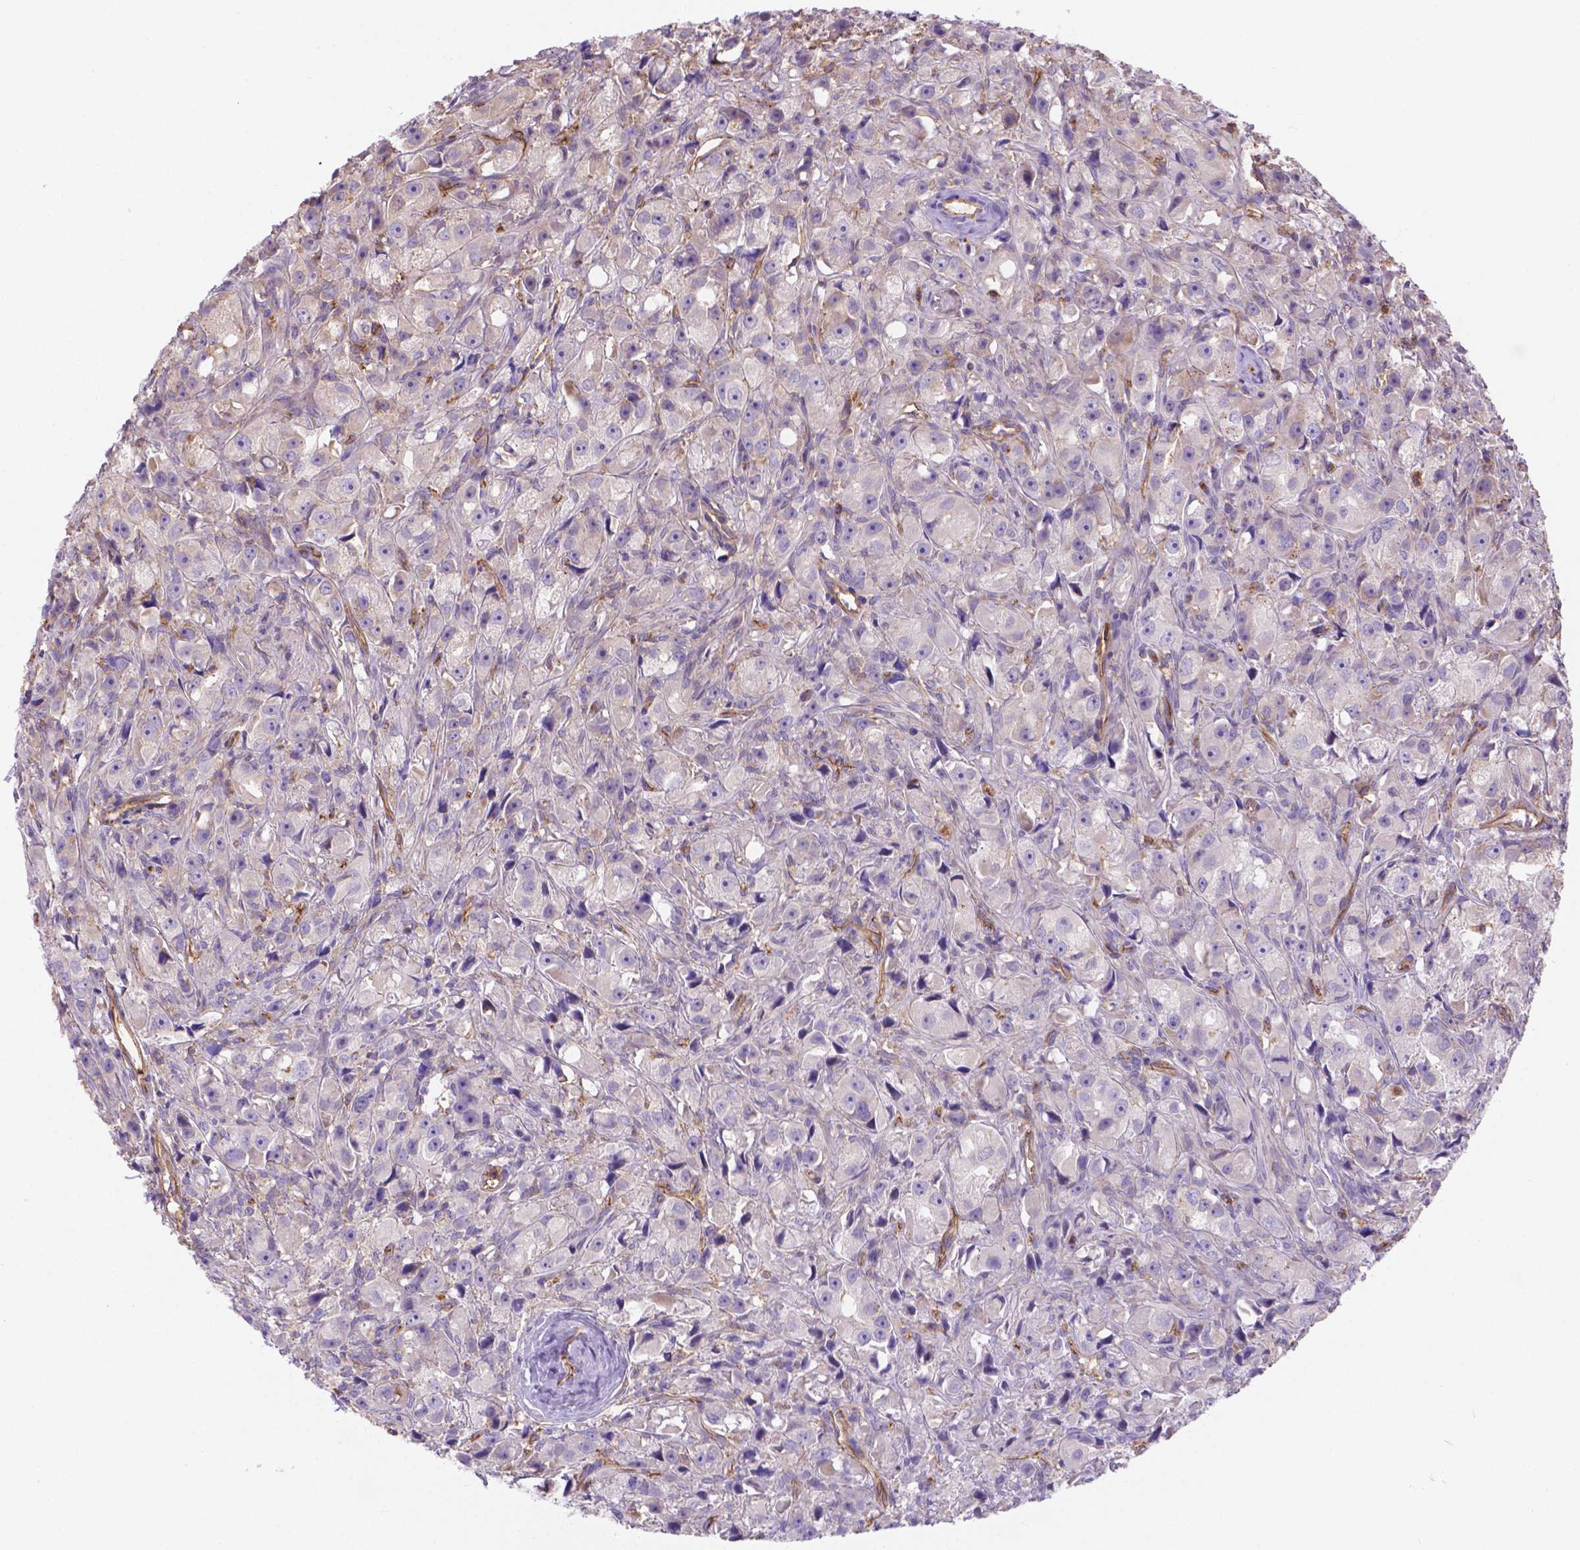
{"staining": {"intensity": "negative", "quantity": "none", "location": "none"}, "tissue": "prostate cancer", "cell_type": "Tumor cells", "image_type": "cancer", "snomed": [{"axis": "morphology", "description": "Adenocarcinoma, High grade"}, {"axis": "topography", "description": "Prostate"}], "caption": "Immunohistochemistry (IHC) of human prostate cancer (adenocarcinoma (high-grade)) exhibits no expression in tumor cells.", "gene": "DMWD", "patient": {"sex": "male", "age": 75}}